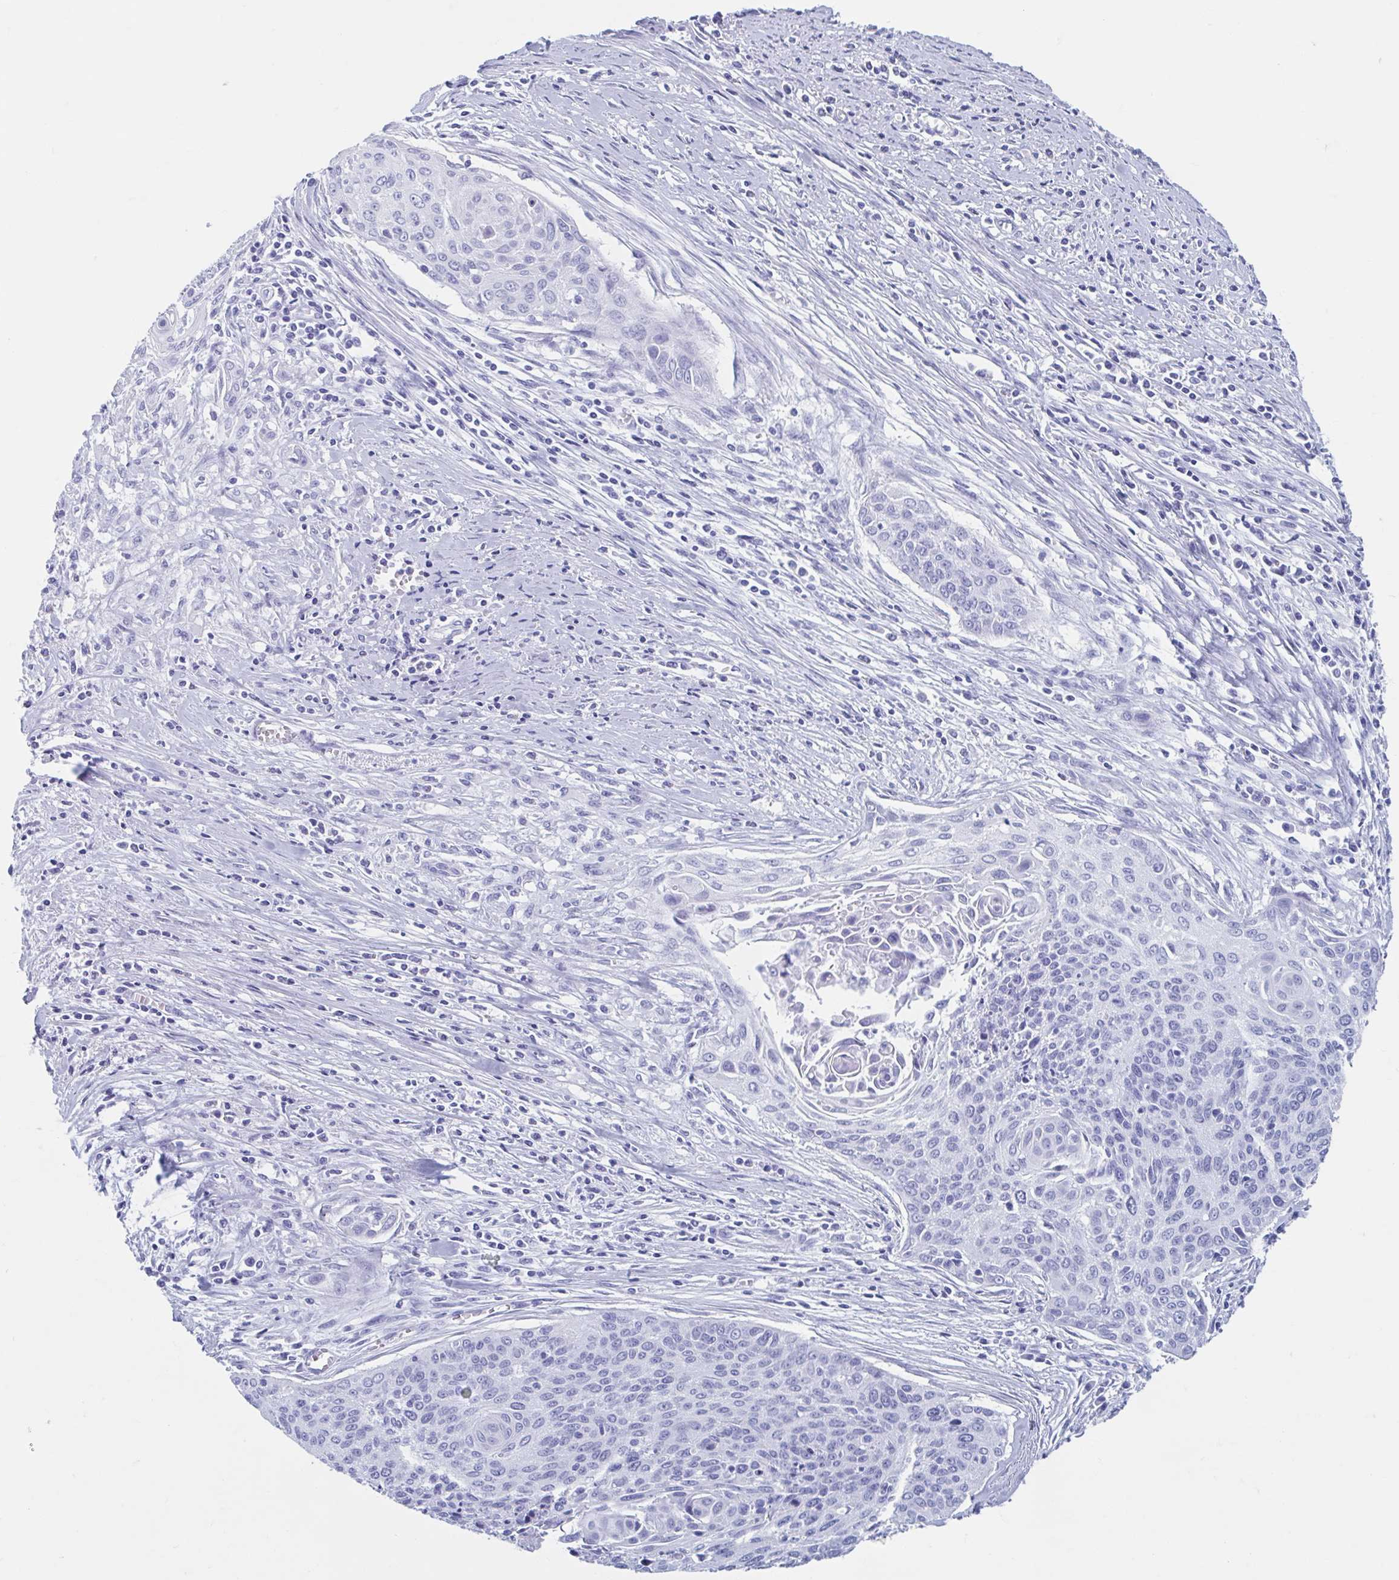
{"staining": {"intensity": "negative", "quantity": "none", "location": "none"}, "tissue": "cervical cancer", "cell_type": "Tumor cells", "image_type": "cancer", "snomed": [{"axis": "morphology", "description": "Squamous cell carcinoma, NOS"}, {"axis": "topography", "description": "Cervix"}], "caption": "A histopathology image of human cervical cancer (squamous cell carcinoma) is negative for staining in tumor cells. Brightfield microscopy of immunohistochemistry stained with DAB (brown) and hematoxylin (blue), captured at high magnification.", "gene": "HDGFL1", "patient": {"sex": "female", "age": 55}}